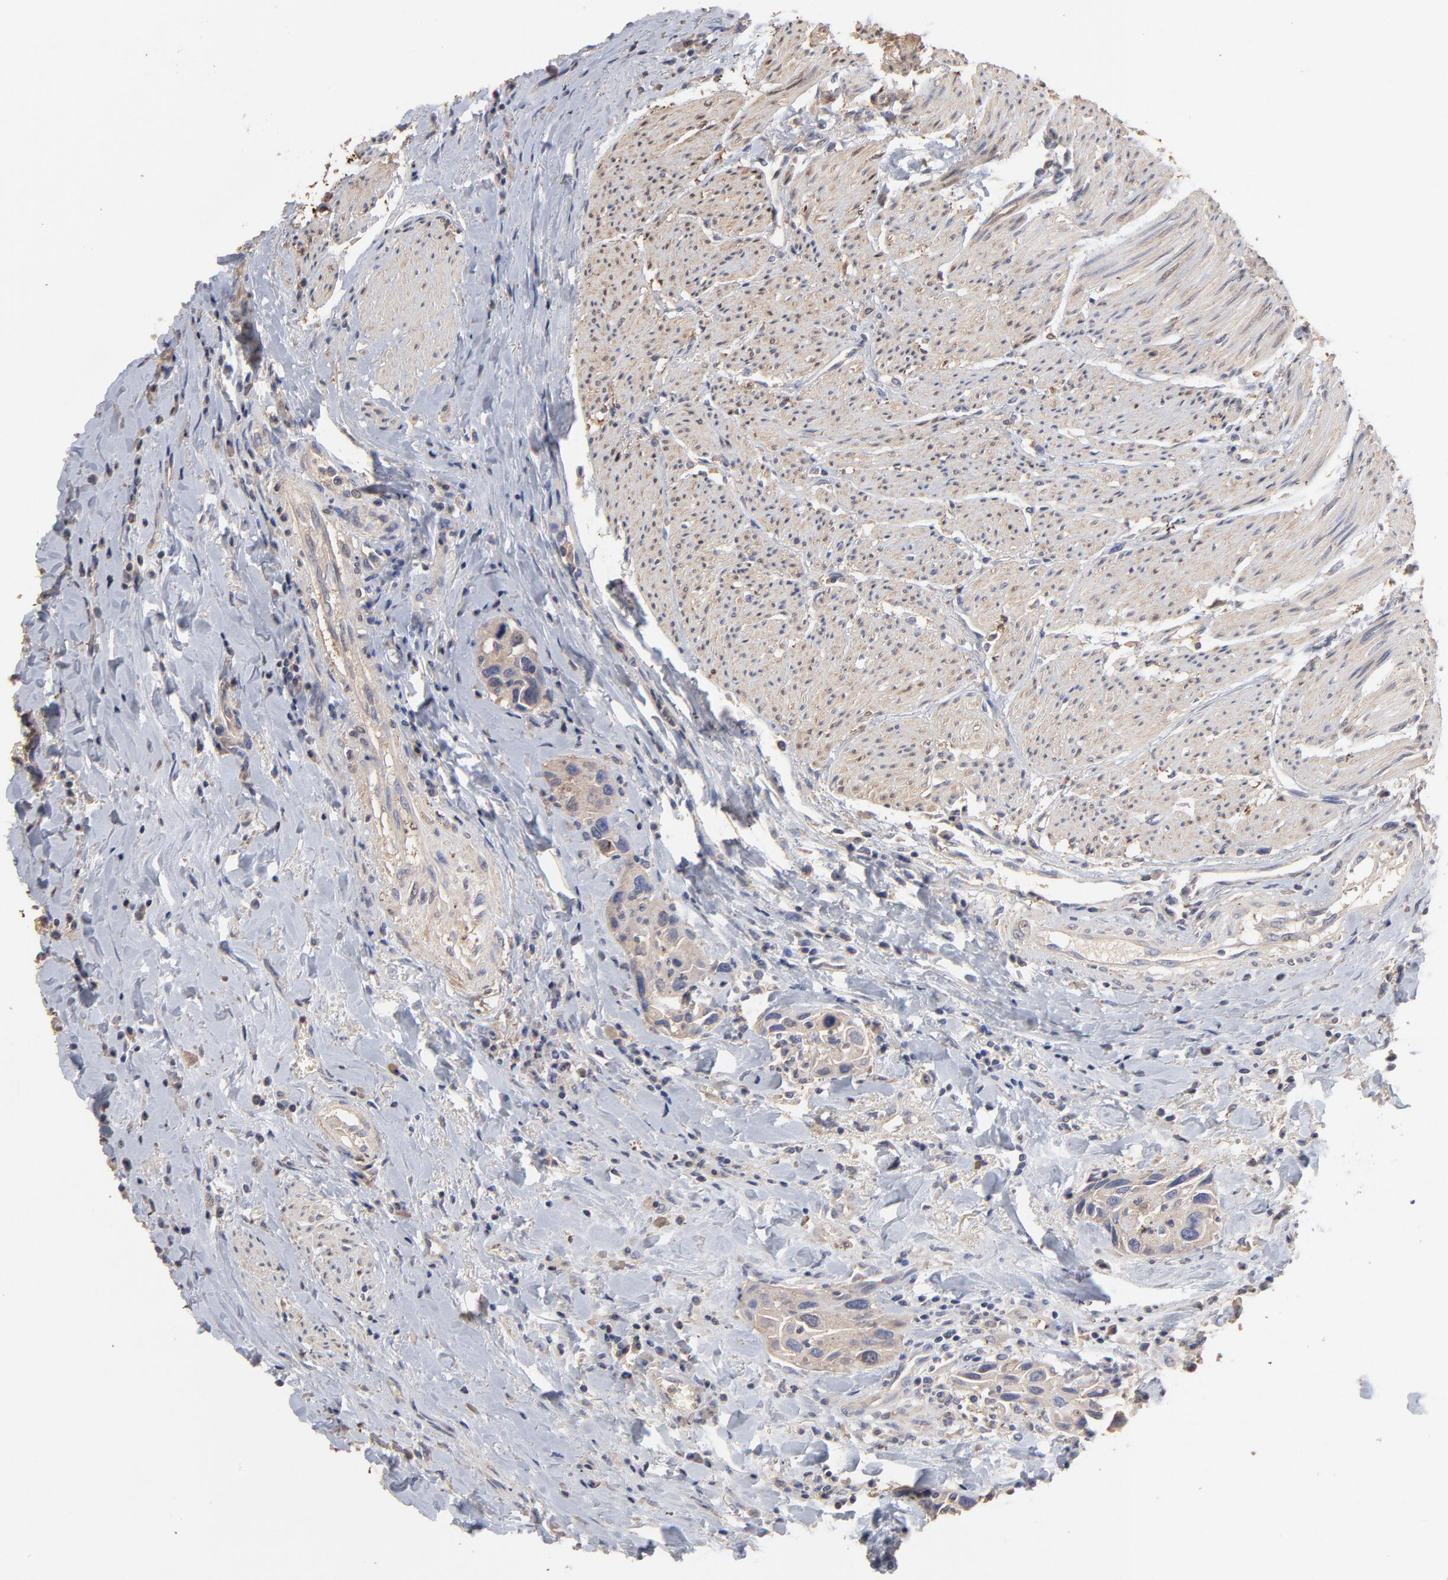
{"staining": {"intensity": "weak", "quantity": ">75%", "location": "cytoplasmic/membranous"}, "tissue": "urothelial cancer", "cell_type": "Tumor cells", "image_type": "cancer", "snomed": [{"axis": "morphology", "description": "Urothelial carcinoma, High grade"}, {"axis": "topography", "description": "Urinary bladder"}], "caption": "Protein expression analysis of urothelial carcinoma (high-grade) displays weak cytoplasmic/membranous positivity in about >75% of tumor cells.", "gene": "TANGO2", "patient": {"sex": "male", "age": 66}}